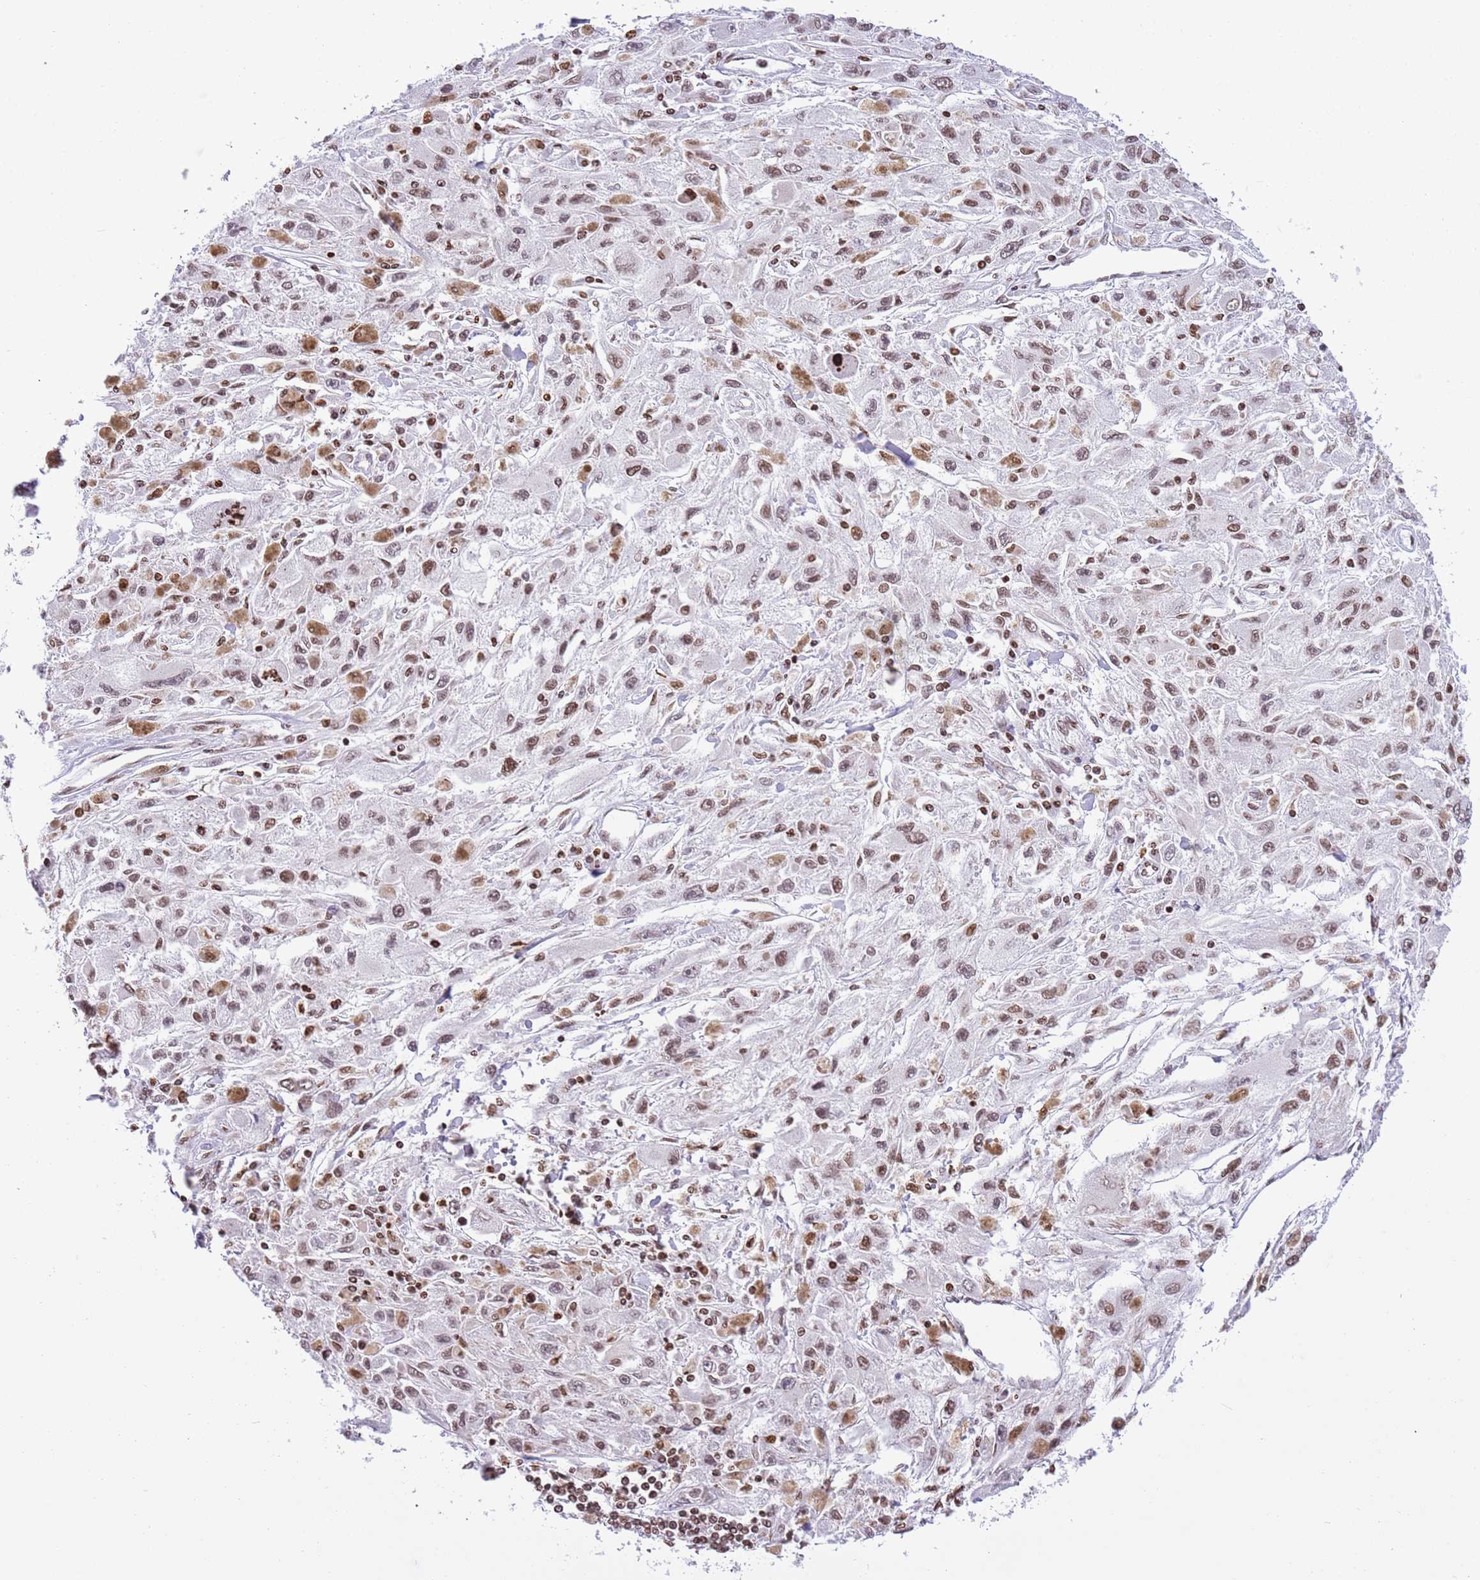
{"staining": {"intensity": "negative", "quantity": "none", "location": "none"}, "tissue": "melanoma", "cell_type": "Tumor cells", "image_type": "cancer", "snomed": [{"axis": "morphology", "description": "Malignant melanoma, Metastatic site"}, {"axis": "topography", "description": "Skin"}], "caption": "Tumor cells show no significant protein expression in malignant melanoma (metastatic site). (Immunohistochemistry, brightfield microscopy, high magnification).", "gene": "NRIP1", "patient": {"sex": "male", "age": 53}}